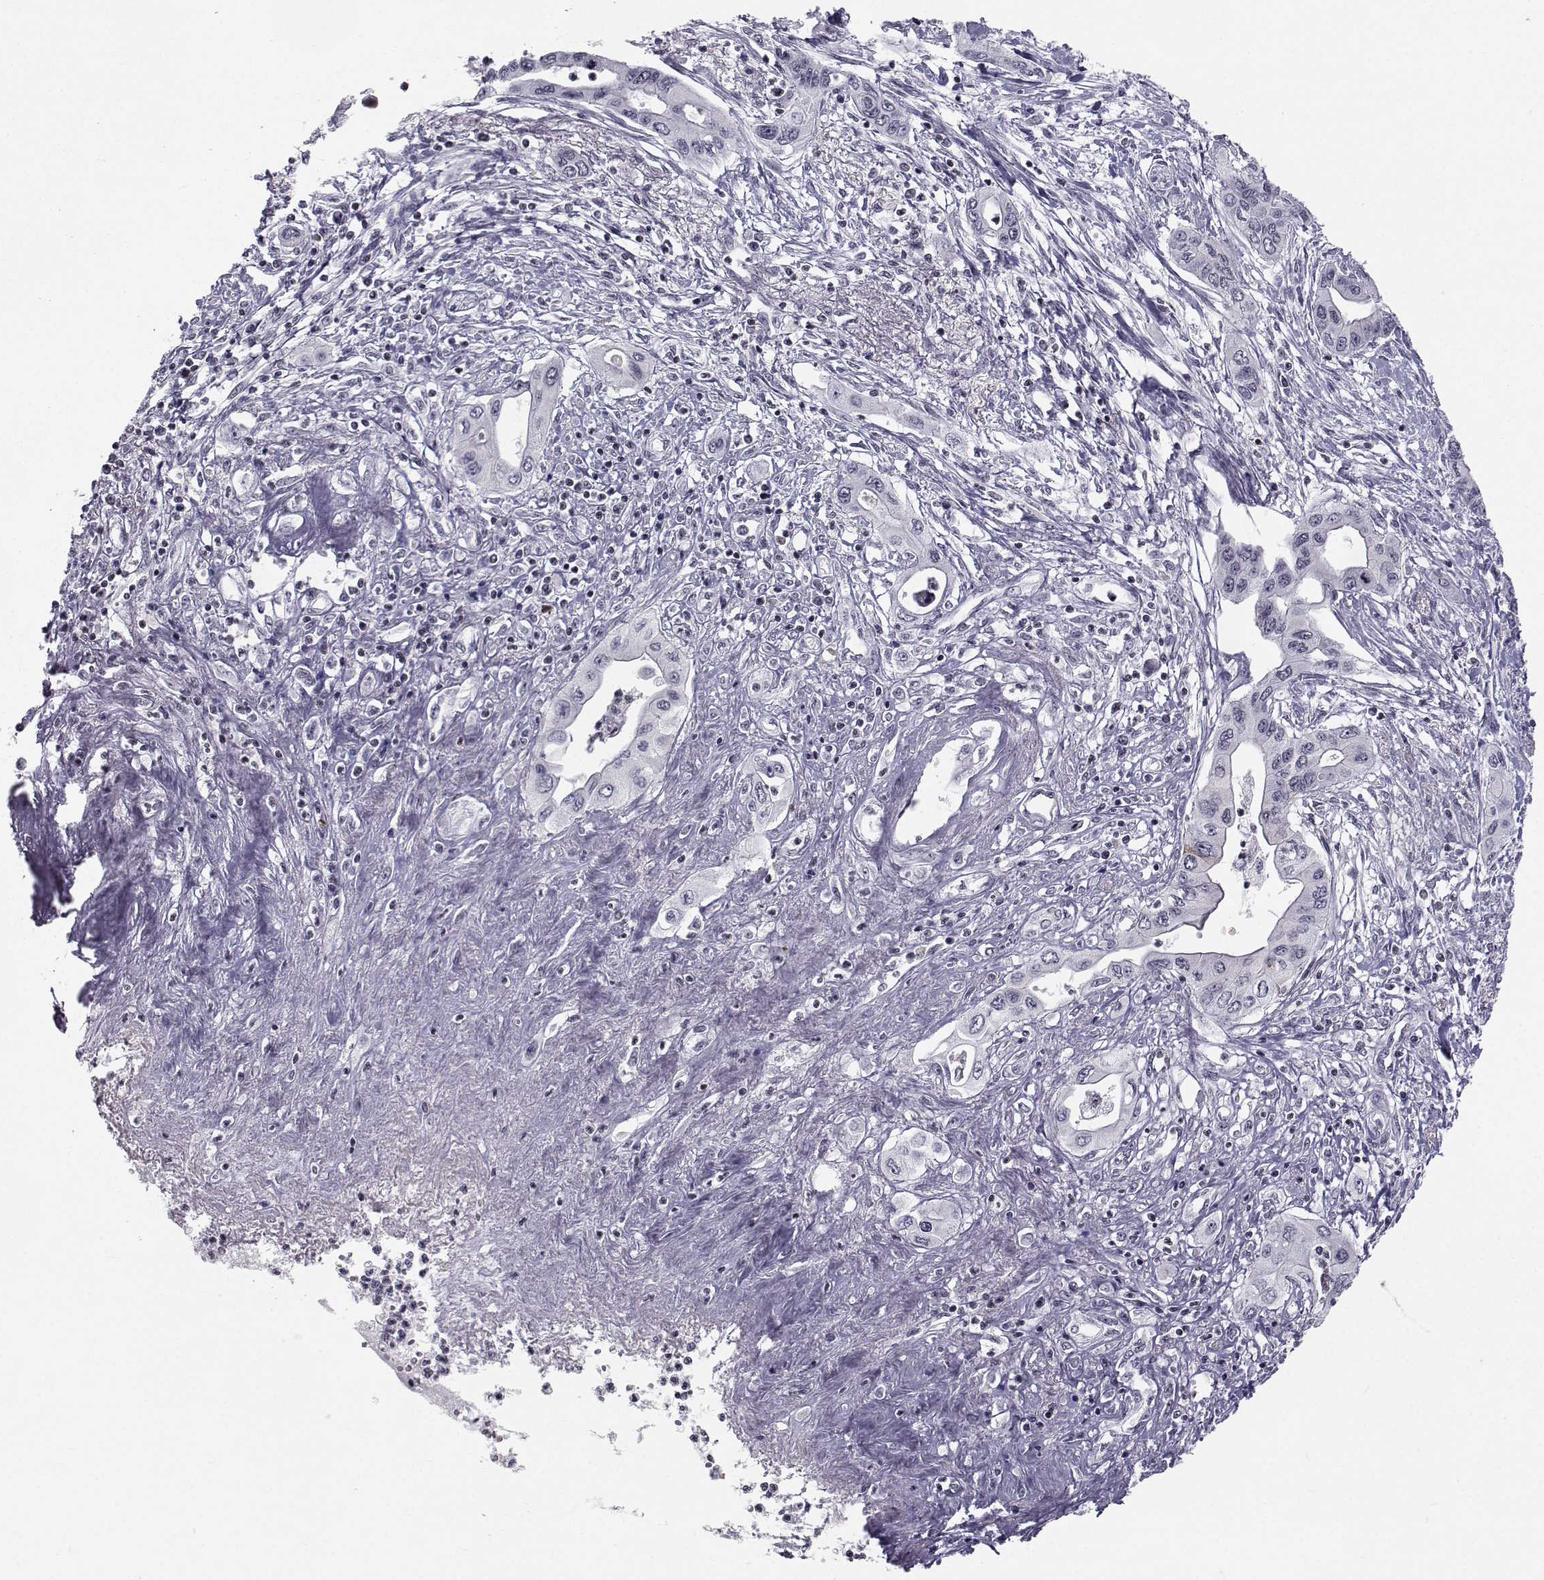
{"staining": {"intensity": "negative", "quantity": "none", "location": "none"}, "tissue": "pancreatic cancer", "cell_type": "Tumor cells", "image_type": "cancer", "snomed": [{"axis": "morphology", "description": "Adenocarcinoma, NOS"}, {"axis": "topography", "description": "Pancreas"}], "caption": "Pancreatic cancer was stained to show a protein in brown. There is no significant expression in tumor cells.", "gene": "MARCHF4", "patient": {"sex": "female", "age": 62}}